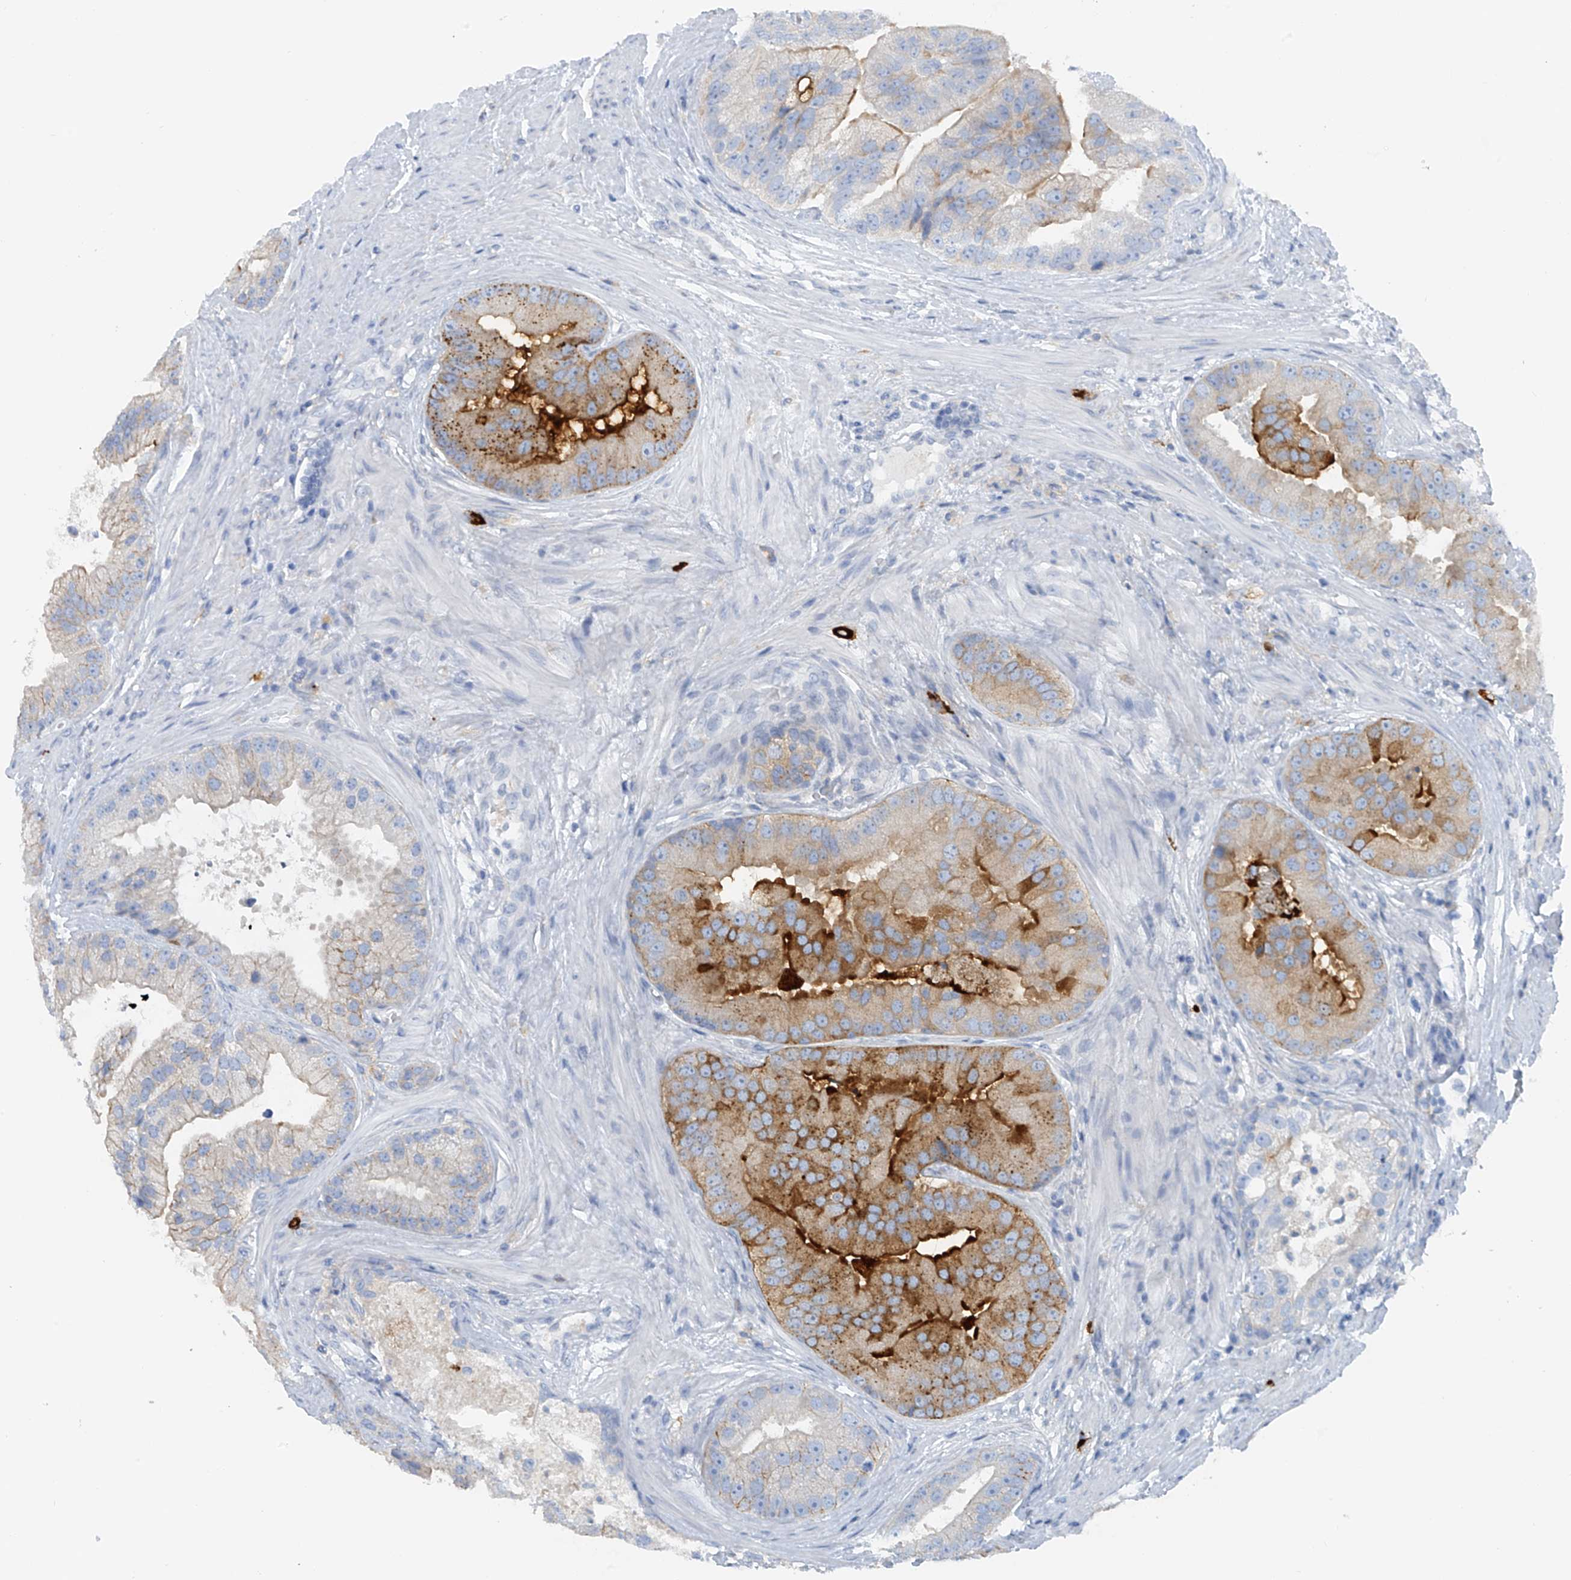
{"staining": {"intensity": "strong", "quantity": "<25%", "location": "cytoplasmic/membranous"}, "tissue": "prostate cancer", "cell_type": "Tumor cells", "image_type": "cancer", "snomed": [{"axis": "morphology", "description": "Adenocarcinoma, High grade"}, {"axis": "topography", "description": "Prostate"}], "caption": "DAB (3,3'-diaminobenzidine) immunohistochemical staining of human prostate cancer reveals strong cytoplasmic/membranous protein expression in about <25% of tumor cells. (DAB (3,3'-diaminobenzidine) IHC, brown staining for protein, blue staining for nuclei).", "gene": "POMGNT2", "patient": {"sex": "male", "age": 70}}